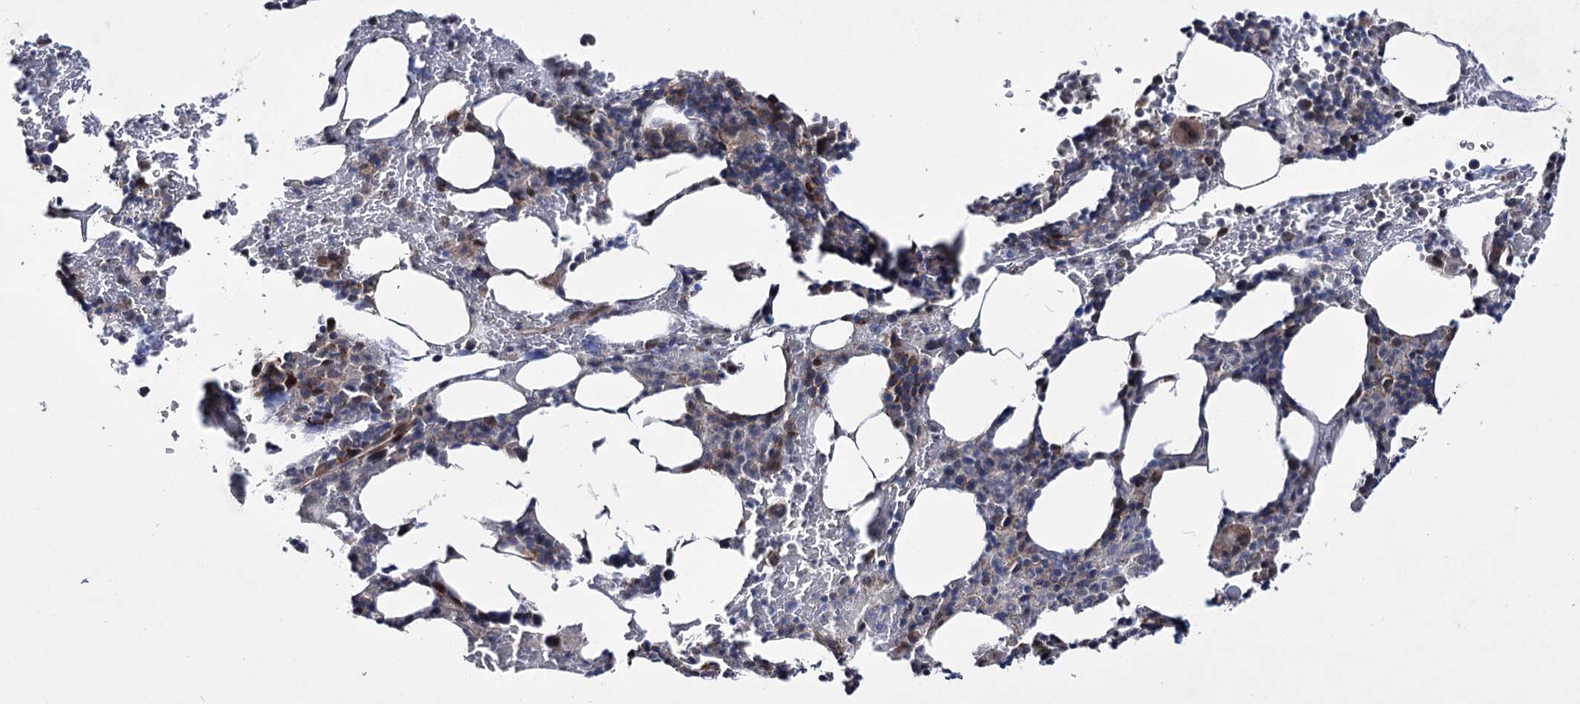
{"staining": {"intensity": "weak", "quantity": "25%-75%", "location": "cytoplasmic/membranous,nuclear"}, "tissue": "bone marrow", "cell_type": "Hematopoietic cells", "image_type": "normal", "snomed": [{"axis": "morphology", "description": "Normal tissue, NOS"}, {"axis": "topography", "description": "Bone marrow"}], "caption": "Protein expression analysis of normal human bone marrow reveals weak cytoplasmic/membranous,nuclear positivity in about 25%-75% of hematopoietic cells. Ihc stains the protein of interest in brown and the nuclei are stained blue.", "gene": "HOXC11", "patient": {"sex": "male", "age": 62}}